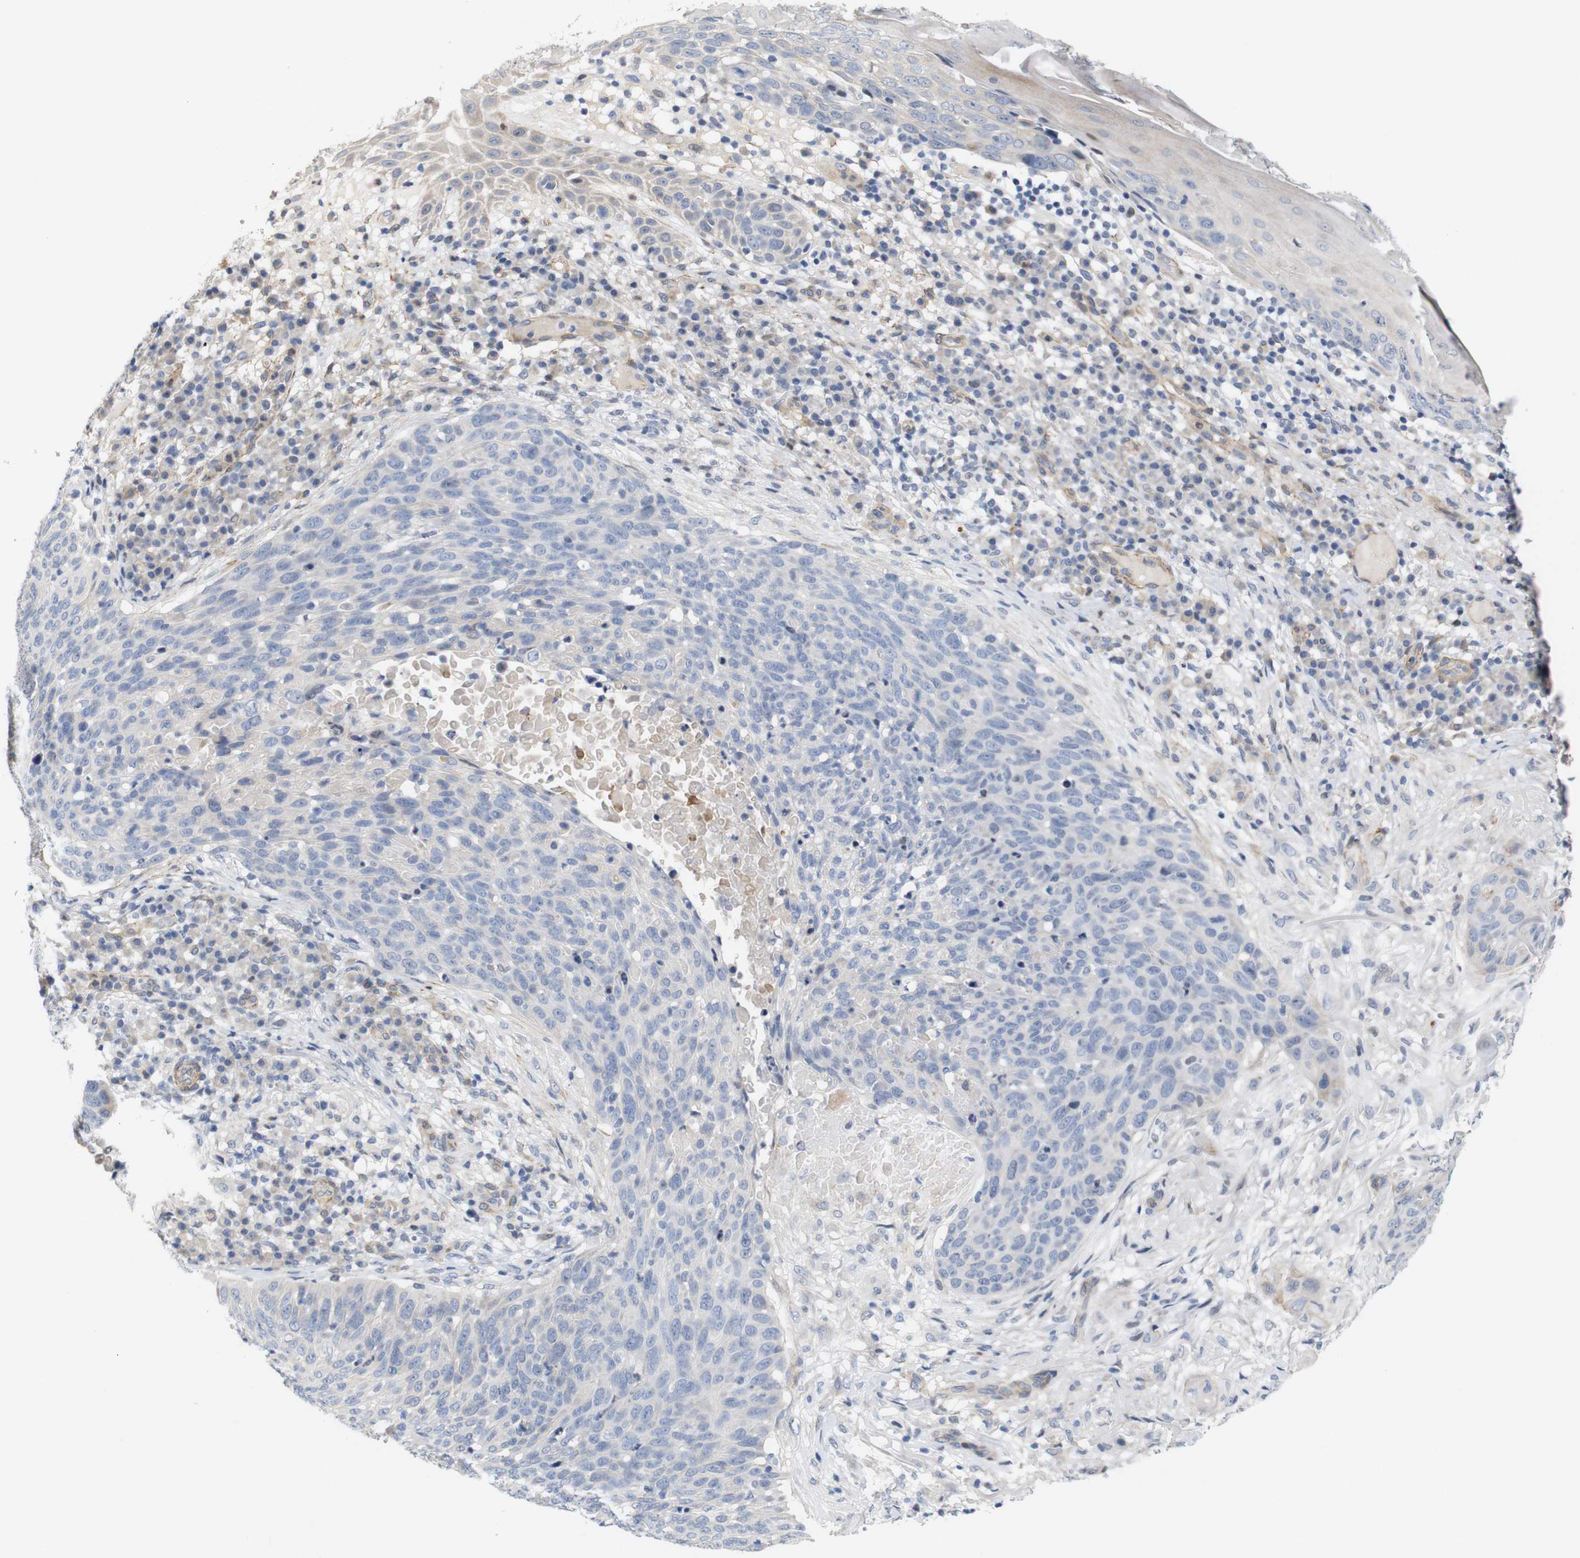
{"staining": {"intensity": "negative", "quantity": "none", "location": "none"}, "tissue": "skin cancer", "cell_type": "Tumor cells", "image_type": "cancer", "snomed": [{"axis": "morphology", "description": "Squamous cell carcinoma in situ, NOS"}, {"axis": "morphology", "description": "Squamous cell carcinoma, NOS"}, {"axis": "topography", "description": "Skin"}], "caption": "The micrograph displays no significant staining in tumor cells of skin cancer.", "gene": "CYB561", "patient": {"sex": "male", "age": 93}}